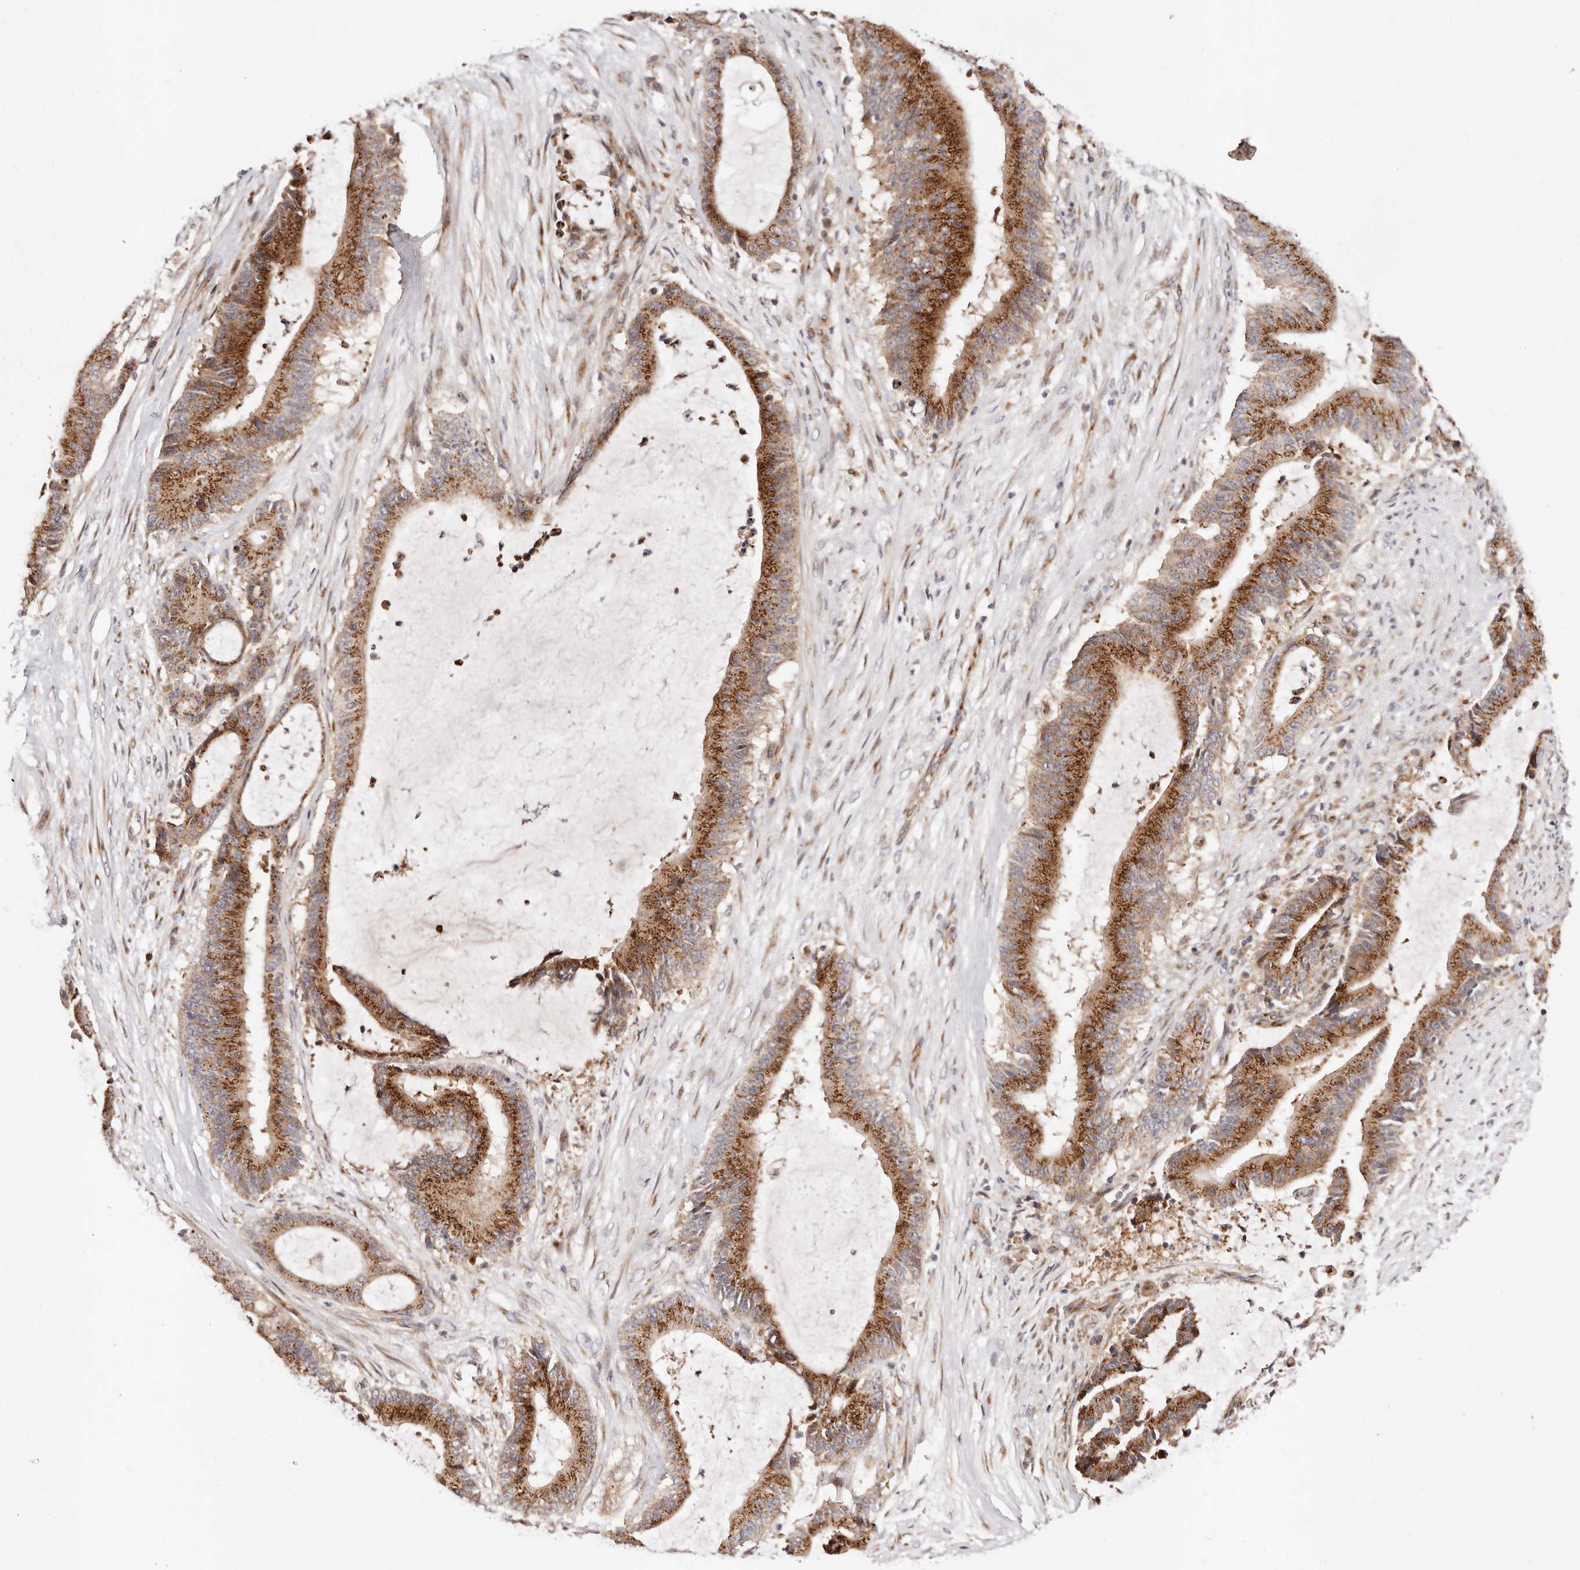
{"staining": {"intensity": "strong", "quantity": ">75%", "location": "cytoplasmic/membranous"}, "tissue": "liver cancer", "cell_type": "Tumor cells", "image_type": "cancer", "snomed": [{"axis": "morphology", "description": "Normal tissue, NOS"}, {"axis": "morphology", "description": "Cholangiocarcinoma"}, {"axis": "topography", "description": "Liver"}, {"axis": "topography", "description": "Peripheral nerve tissue"}], "caption": "Immunohistochemistry photomicrograph of human liver cholangiocarcinoma stained for a protein (brown), which displays high levels of strong cytoplasmic/membranous expression in approximately >75% of tumor cells.", "gene": "MAPK6", "patient": {"sex": "female", "age": 73}}